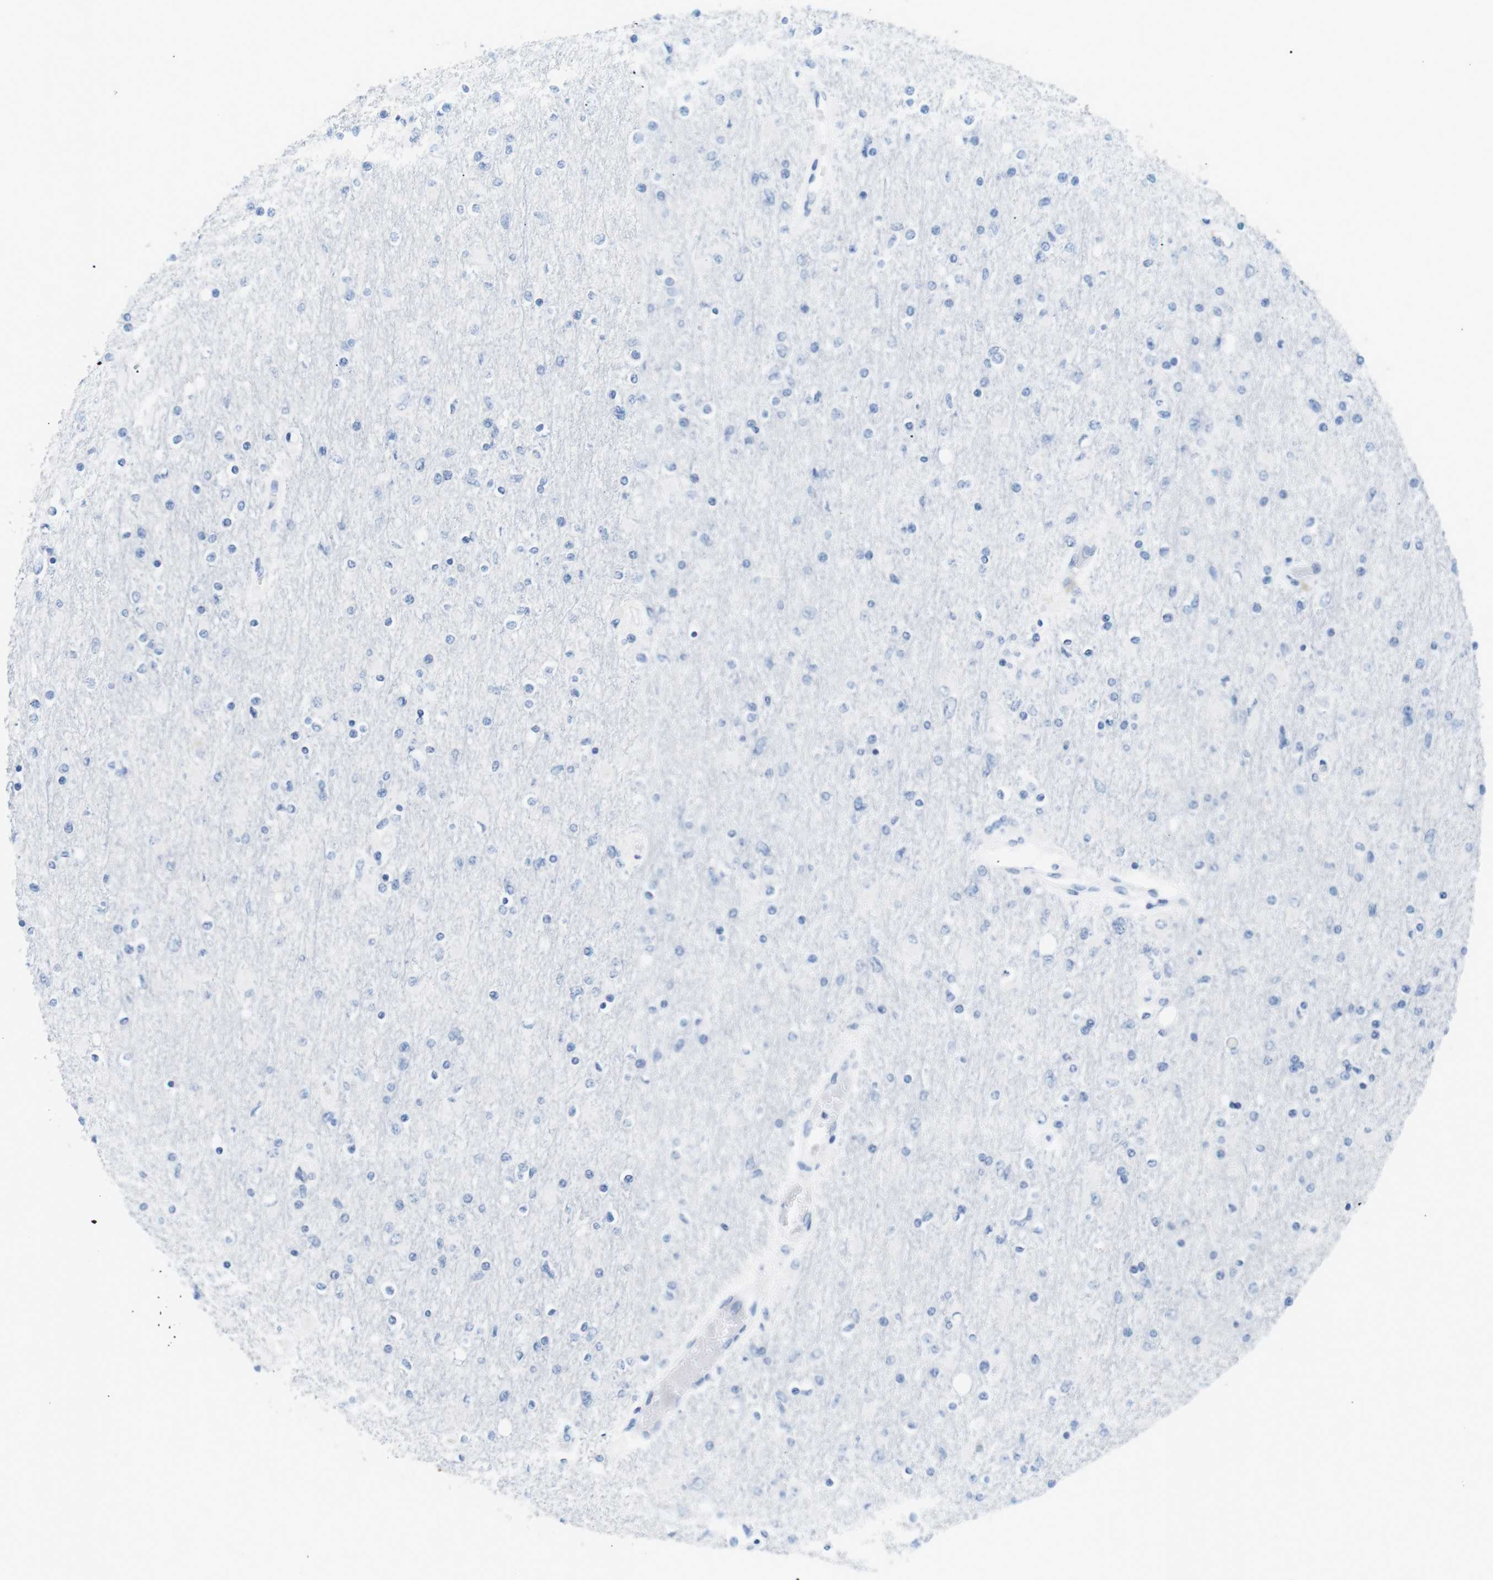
{"staining": {"intensity": "negative", "quantity": "none", "location": "none"}, "tissue": "glioma", "cell_type": "Tumor cells", "image_type": "cancer", "snomed": [{"axis": "morphology", "description": "Glioma, malignant, High grade"}, {"axis": "topography", "description": "Cerebral cortex"}], "caption": "The immunohistochemistry micrograph has no significant expression in tumor cells of glioma tissue.", "gene": "TNFRSF4", "patient": {"sex": "female", "age": 36}}